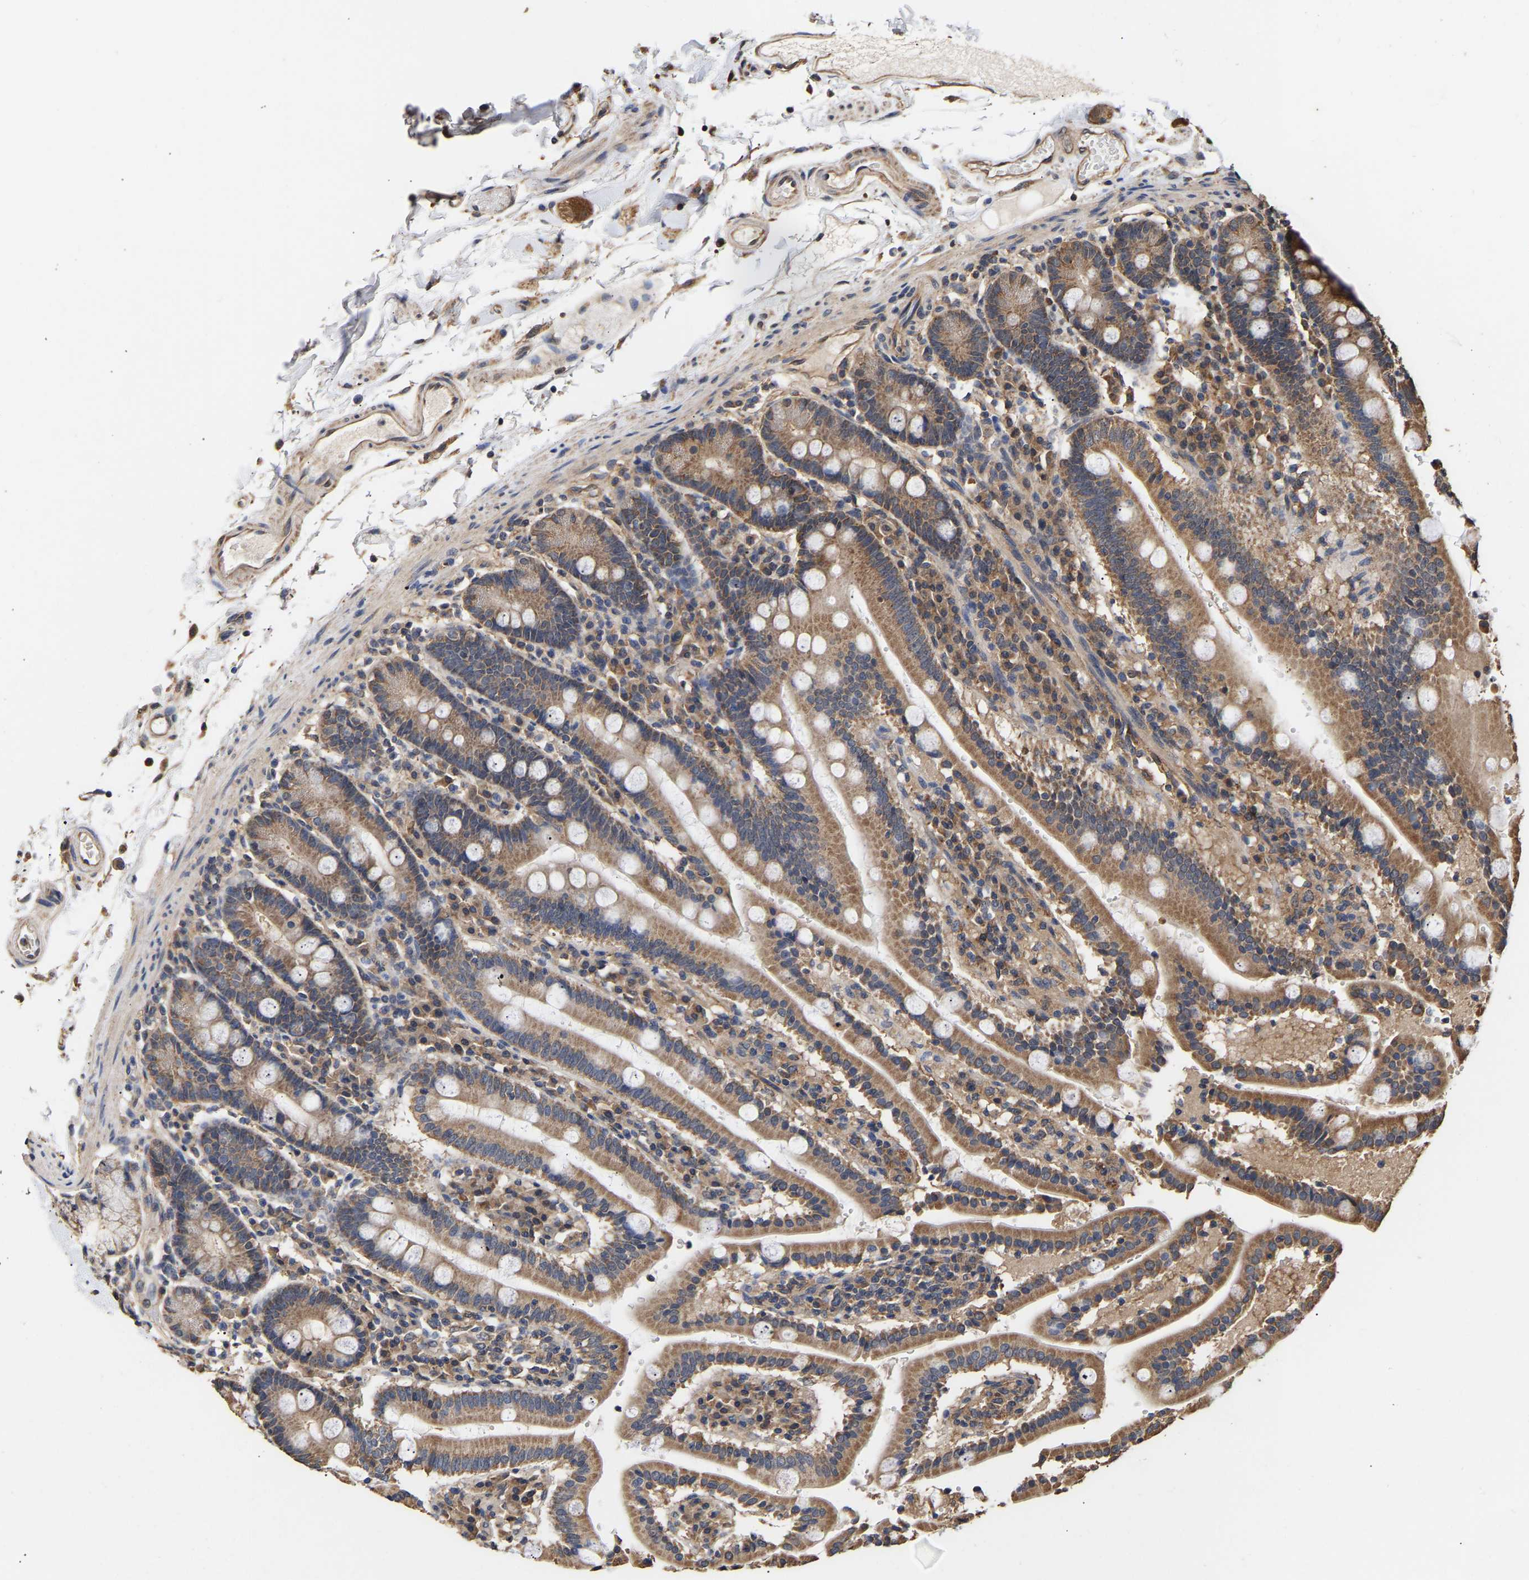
{"staining": {"intensity": "moderate", "quantity": ">75%", "location": "cytoplasmic/membranous"}, "tissue": "duodenum", "cell_type": "Glandular cells", "image_type": "normal", "snomed": [{"axis": "morphology", "description": "Normal tissue, NOS"}, {"axis": "topography", "description": "Small intestine, NOS"}], "caption": "Human duodenum stained with a brown dye displays moderate cytoplasmic/membranous positive expression in about >75% of glandular cells.", "gene": "ZNF26", "patient": {"sex": "female", "age": 71}}